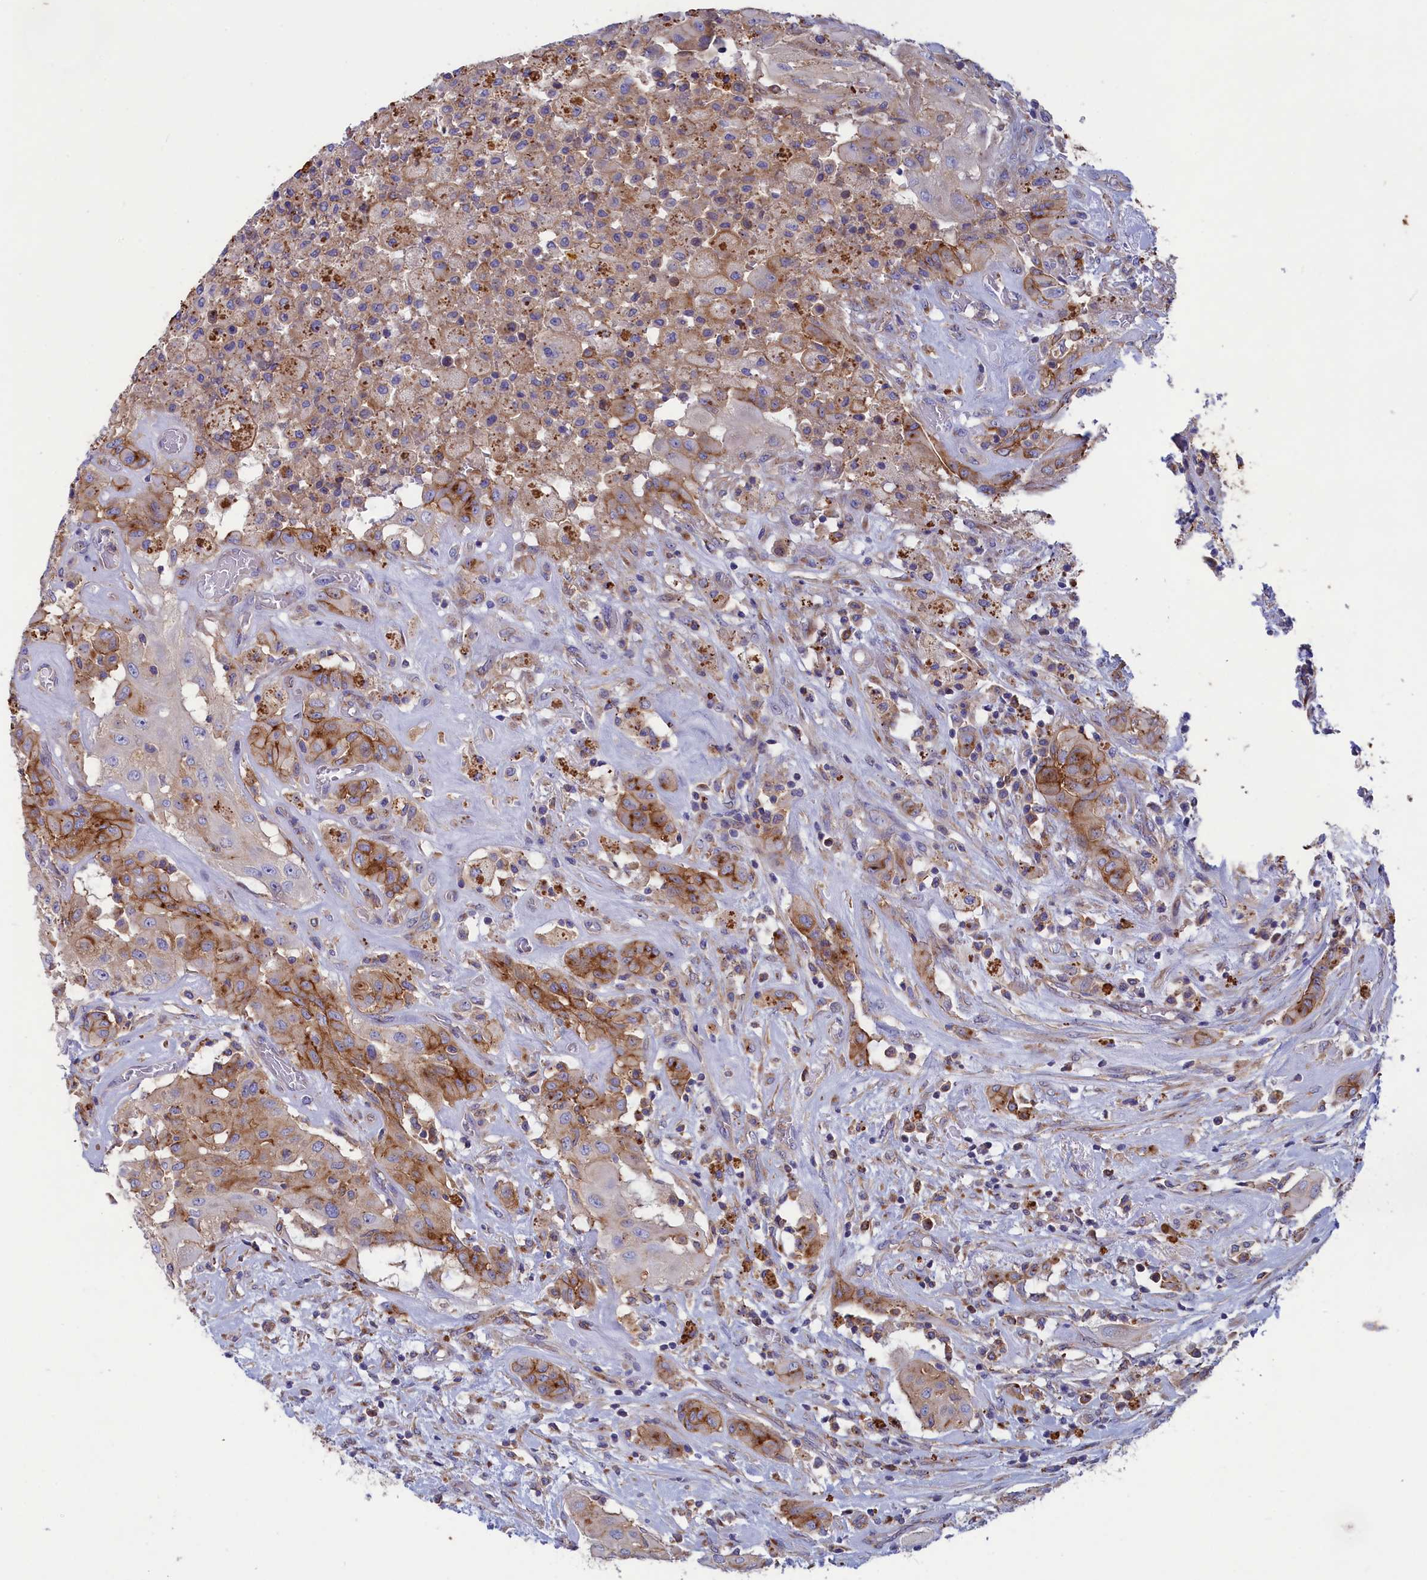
{"staining": {"intensity": "moderate", "quantity": ">75%", "location": "cytoplasmic/membranous"}, "tissue": "thyroid cancer", "cell_type": "Tumor cells", "image_type": "cancer", "snomed": [{"axis": "morphology", "description": "Papillary adenocarcinoma, NOS"}, {"axis": "topography", "description": "Thyroid gland"}], "caption": "High-power microscopy captured an IHC photomicrograph of papillary adenocarcinoma (thyroid), revealing moderate cytoplasmic/membranous staining in approximately >75% of tumor cells.", "gene": "SCAMP4", "patient": {"sex": "female", "age": 59}}